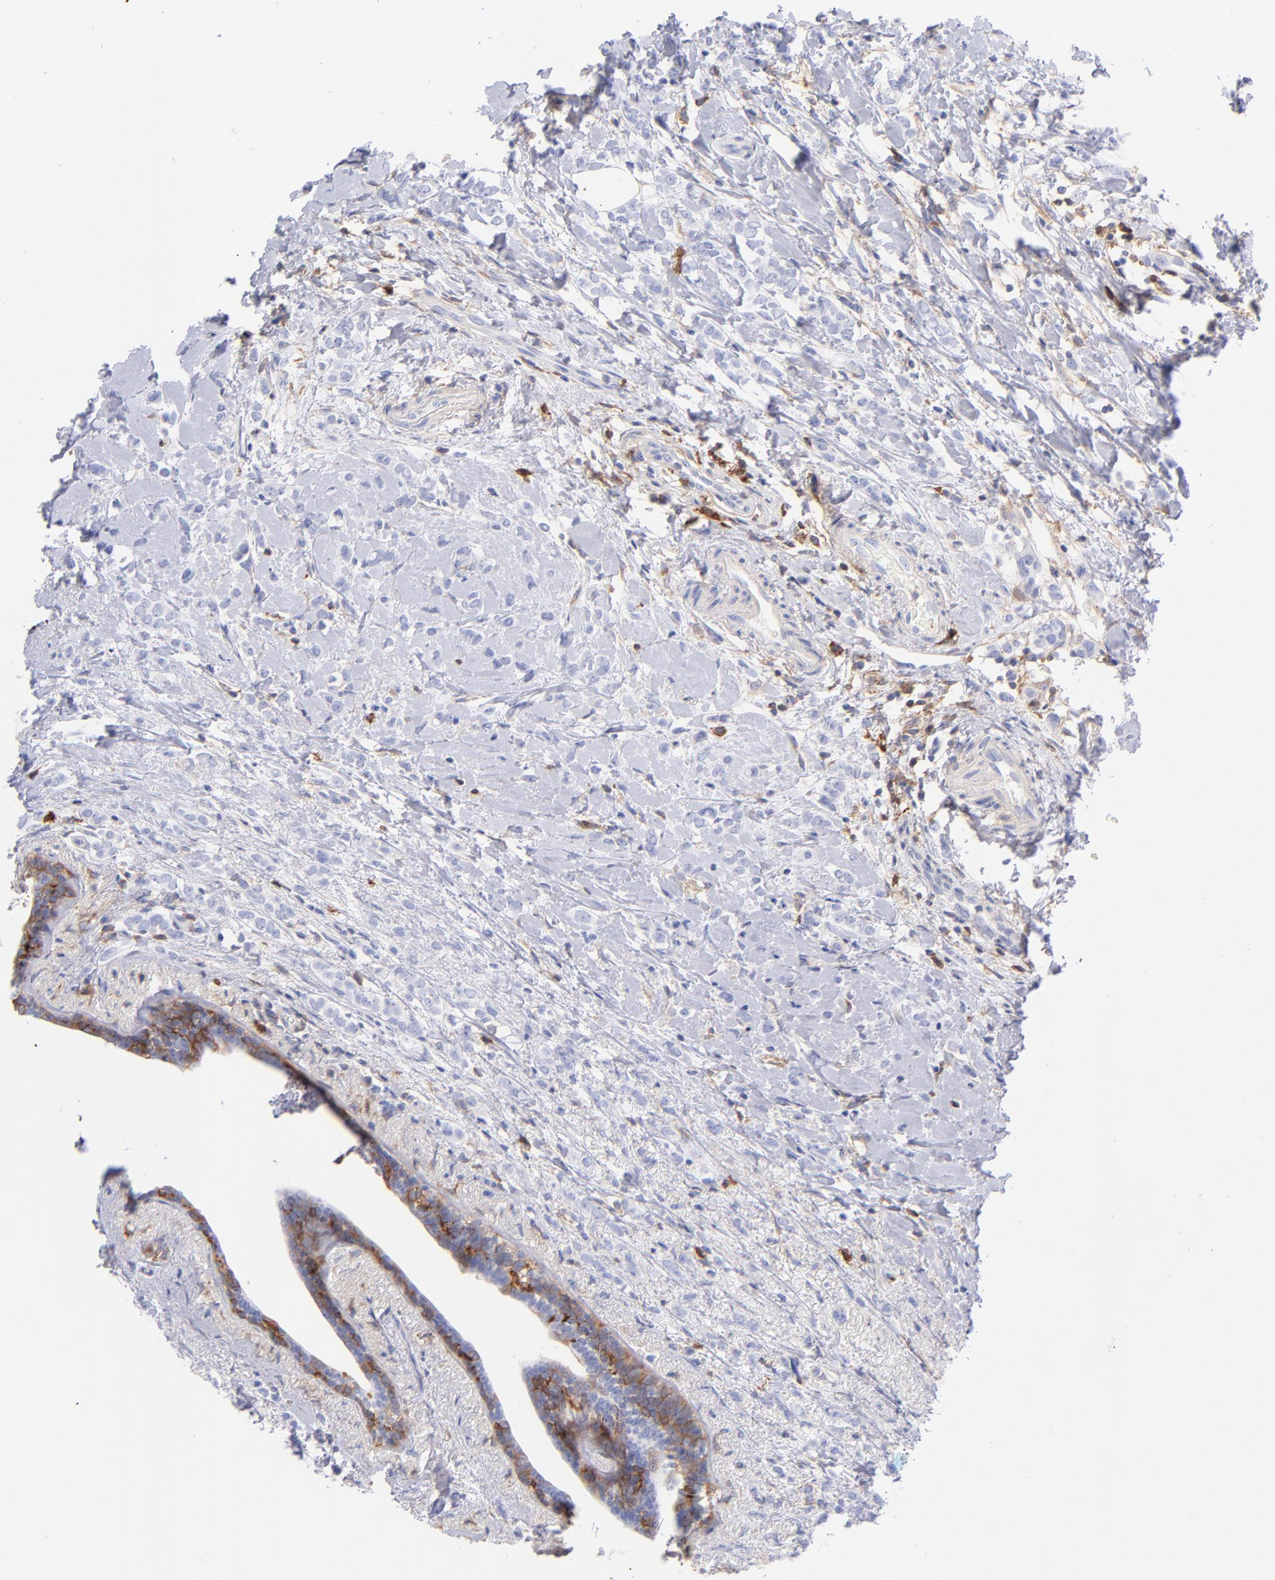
{"staining": {"intensity": "negative", "quantity": "none", "location": "none"}, "tissue": "breast cancer", "cell_type": "Tumor cells", "image_type": "cancer", "snomed": [{"axis": "morphology", "description": "Normal tissue, NOS"}, {"axis": "morphology", "description": "Lobular carcinoma"}, {"axis": "topography", "description": "Breast"}], "caption": "Breast cancer (lobular carcinoma) was stained to show a protein in brown. There is no significant staining in tumor cells.", "gene": "PRKCA", "patient": {"sex": "female", "age": 47}}